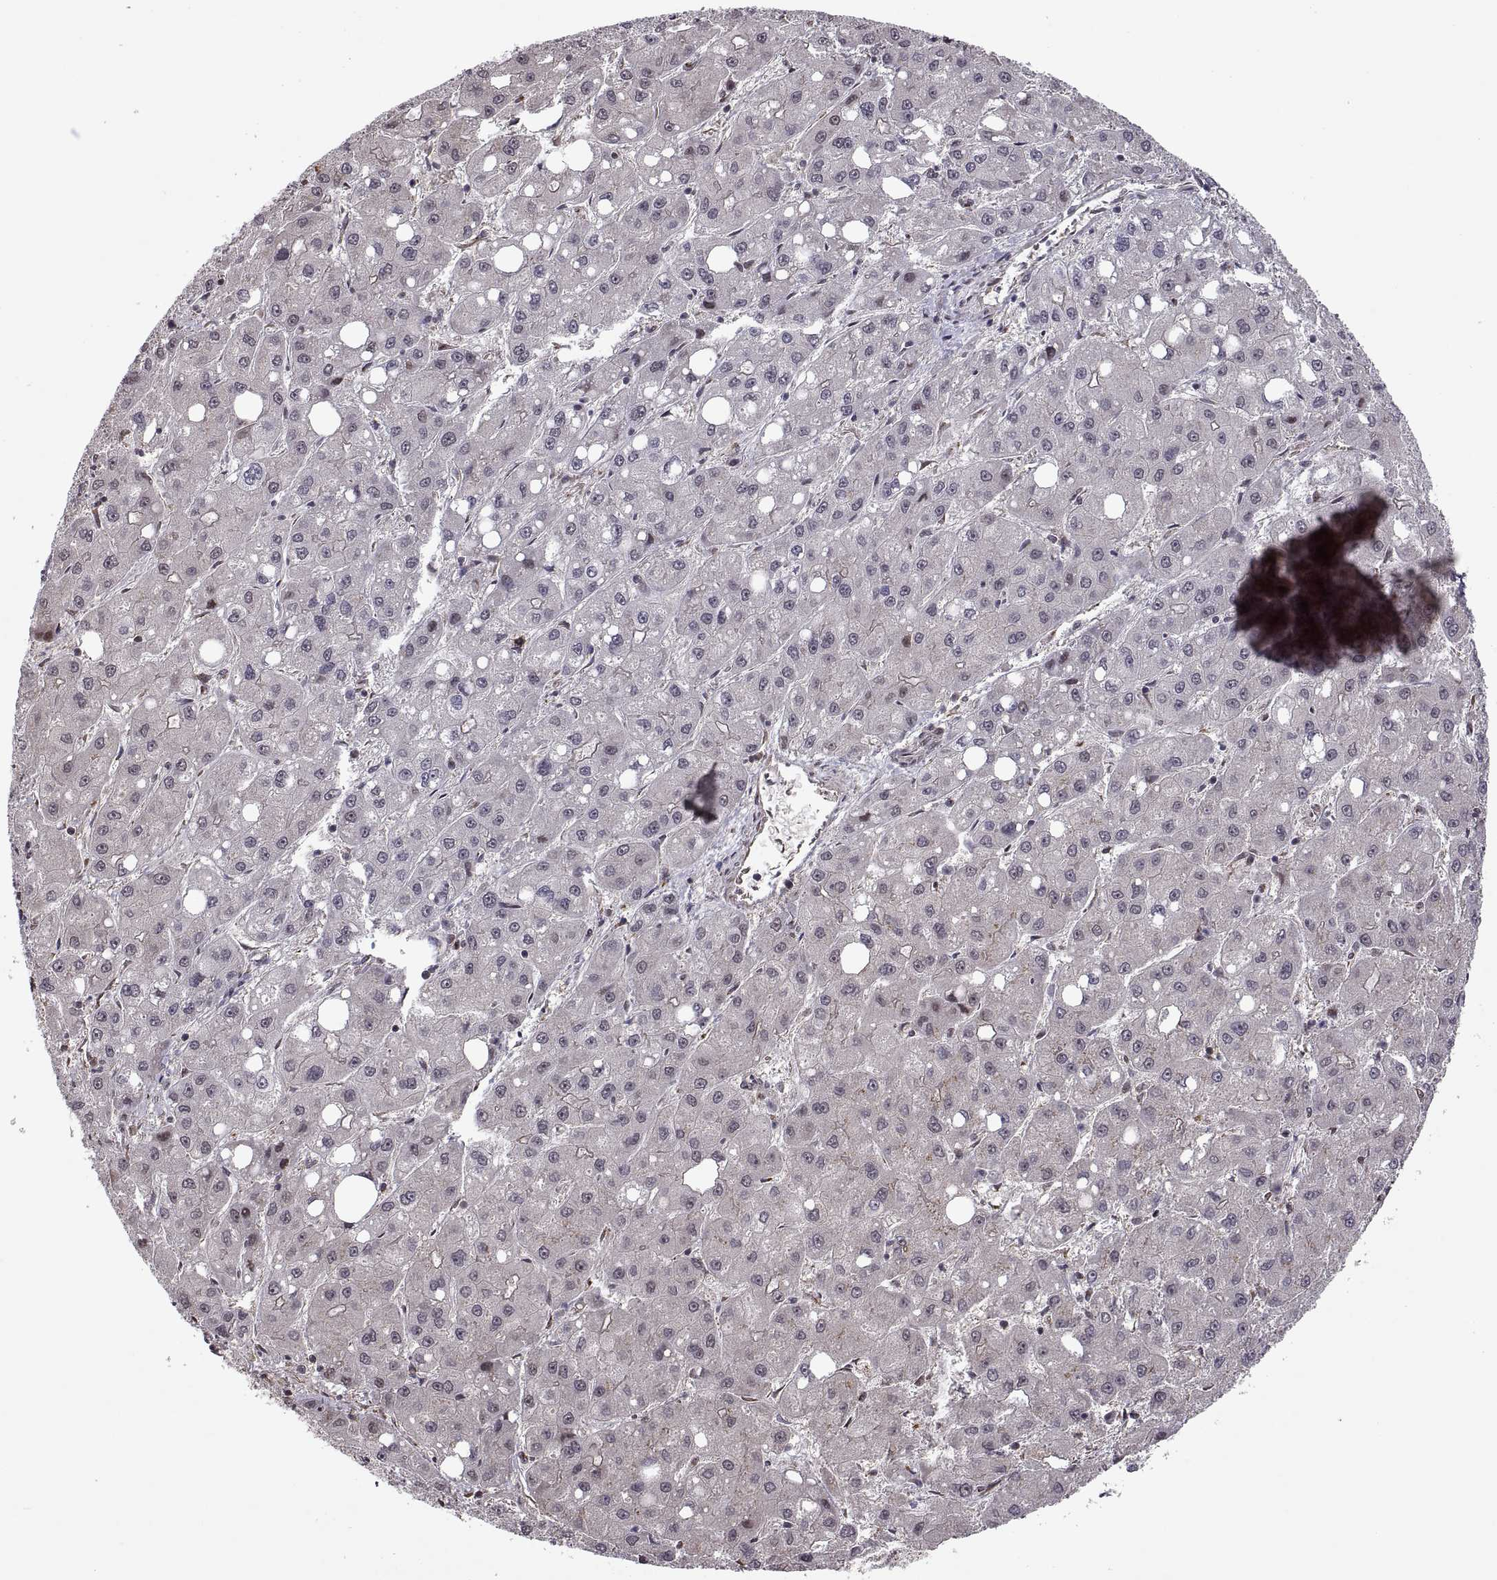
{"staining": {"intensity": "negative", "quantity": "none", "location": "none"}, "tissue": "liver cancer", "cell_type": "Tumor cells", "image_type": "cancer", "snomed": [{"axis": "morphology", "description": "Carcinoma, Hepatocellular, NOS"}, {"axis": "topography", "description": "Liver"}], "caption": "There is no significant expression in tumor cells of hepatocellular carcinoma (liver).", "gene": "ARRB1", "patient": {"sex": "male", "age": 73}}